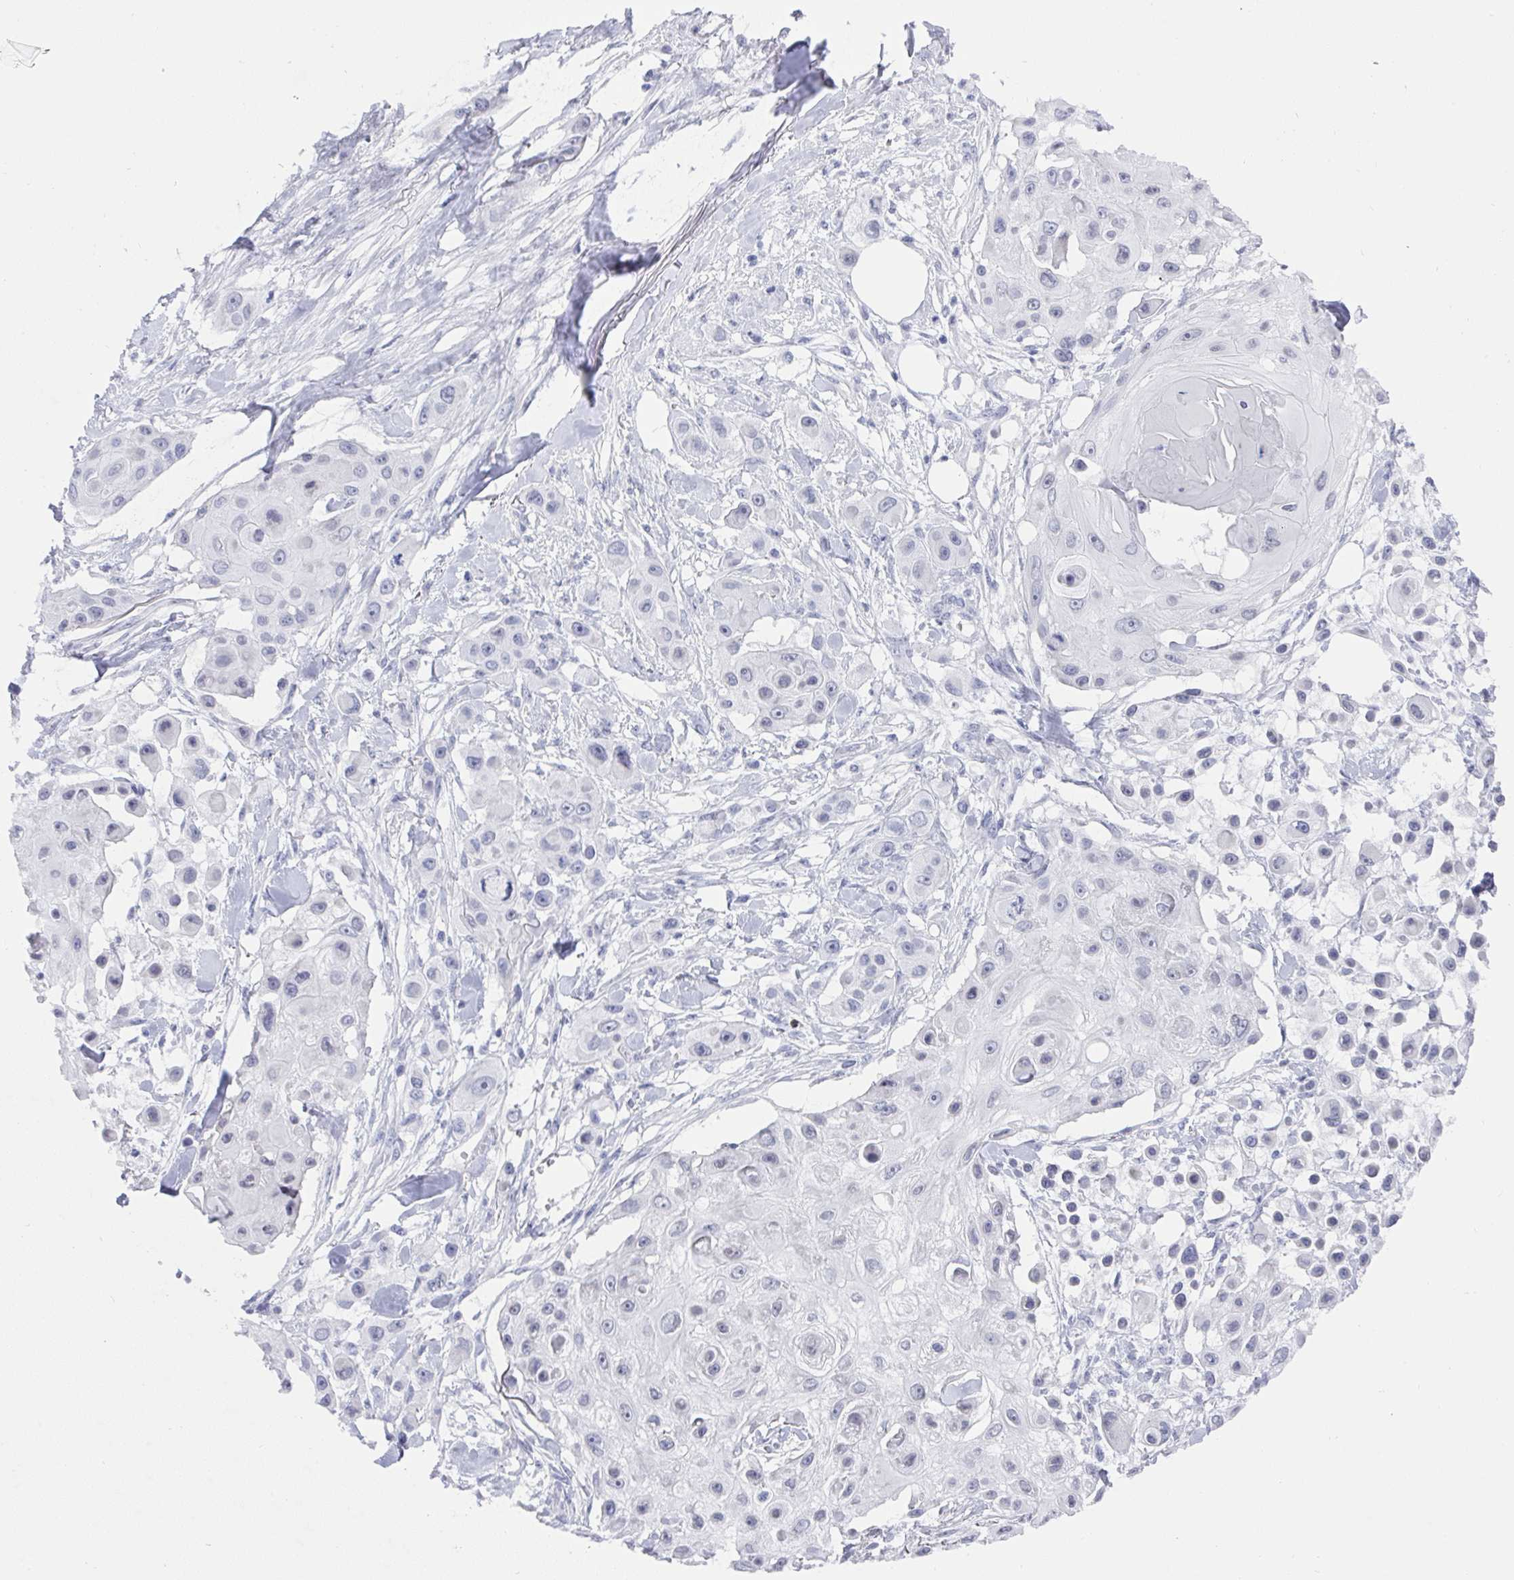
{"staining": {"intensity": "negative", "quantity": "none", "location": "none"}, "tissue": "skin cancer", "cell_type": "Tumor cells", "image_type": "cancer", "snomed": [{"axis": "morphology", "description": "Squamous cell carcinoma, NOS"}, {"axis": "topography", "description": "Skin"}], "caption": "IHC of human squamous cell carcinoma (skin) displays no positivity in tumor cells. (Stains: DAB immunohistochemistry (IHC) with hematoxylin counter stain, Microscopy: brightfield microscopy at high magnification).", "gene": "MFSD4A", "patient": {"sex": "male", "age": 63}}